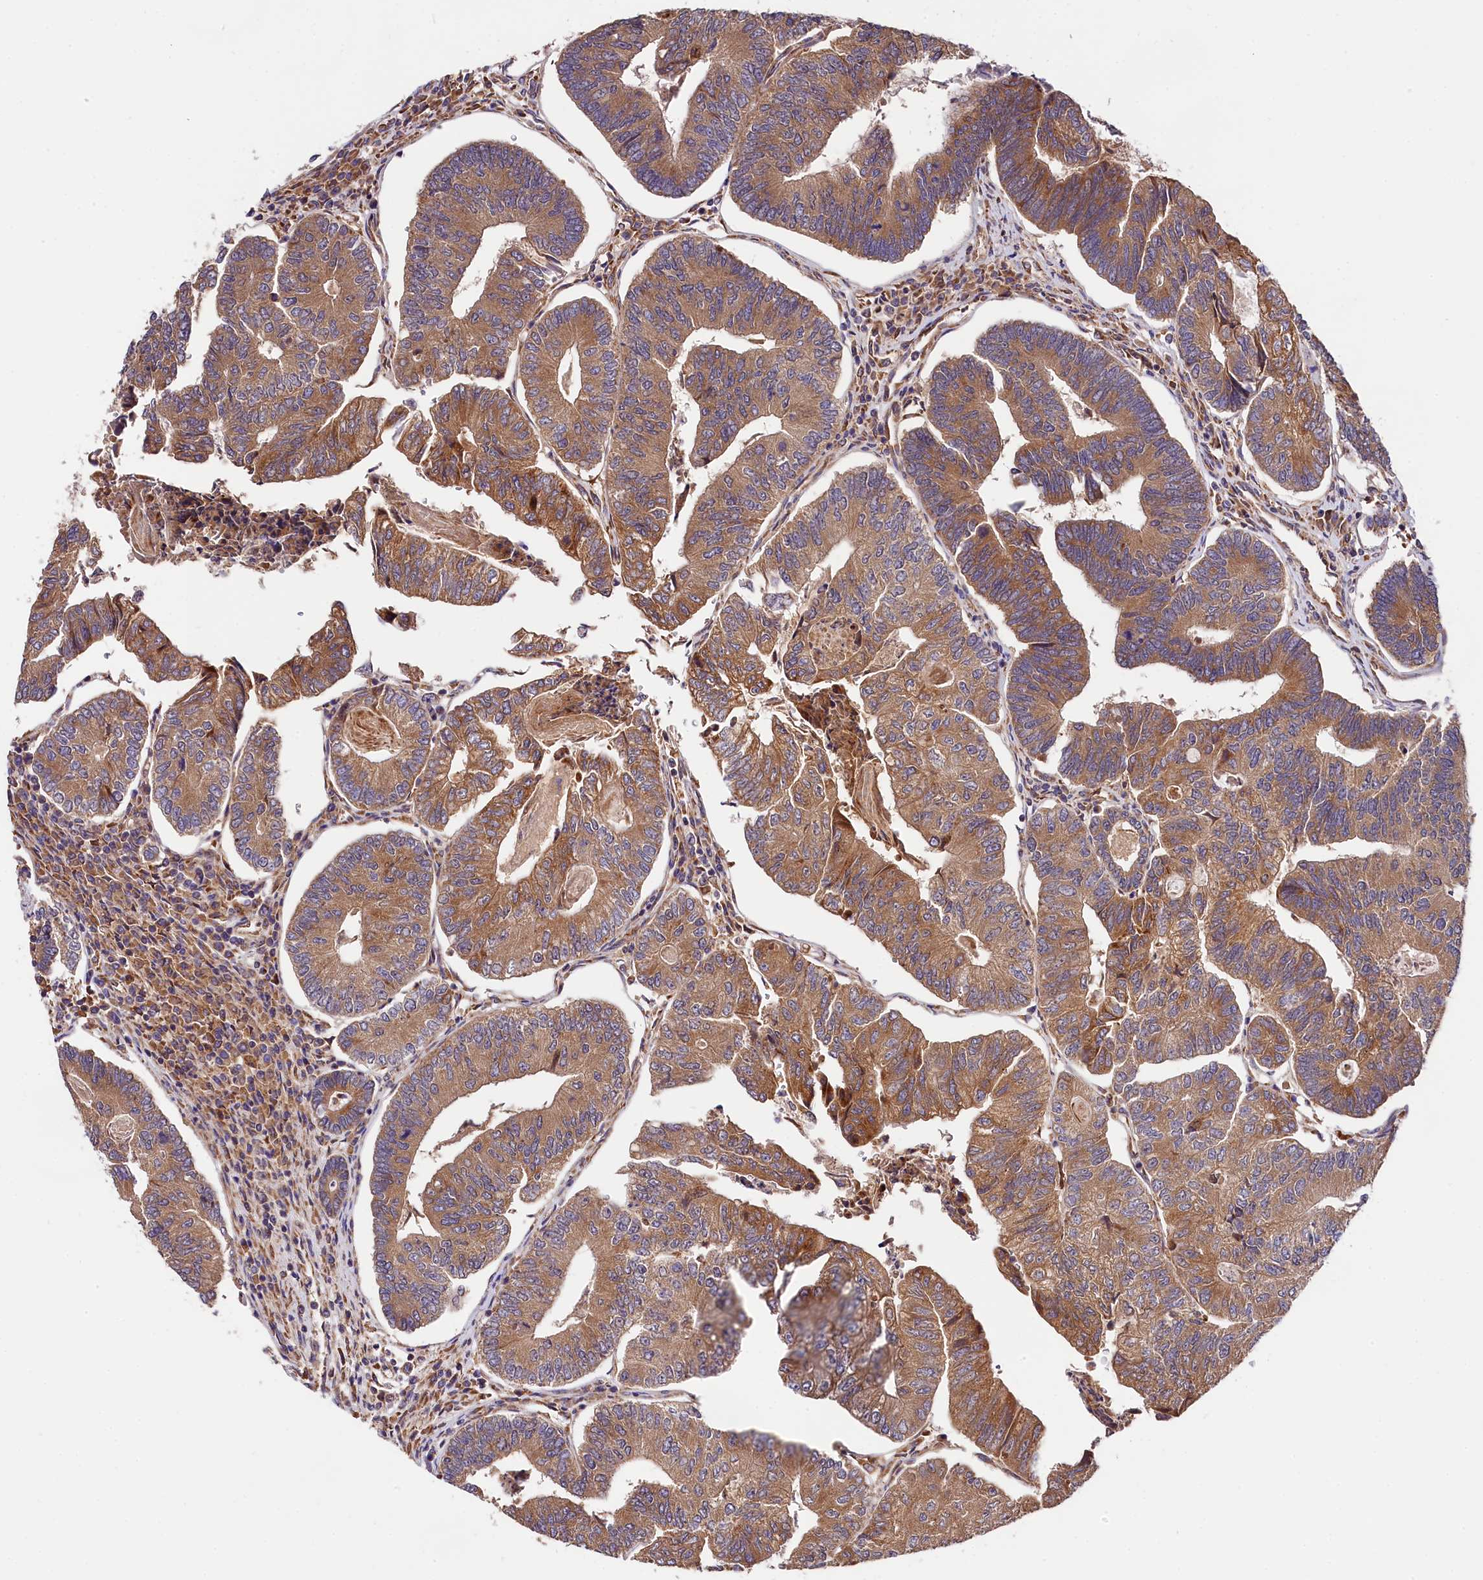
{"staining": {"intensity": "moderate", "quantity": ">75%", "location": "cytoplasmic/membranous"}, "tissue": "colorectal cancer", "cell_type": "Tumor cells", "image_type": "cancer", "snomed": [{"axis": "morphology", "description": "Adenocarcinoma, NOS"}, {"axis": "topography", "description": "Colon"}], "caption": "A histopathology image showing moderate cytoplasmic/membranous staining in about >75% of tumor cells in adenocarcinoma (colorectal), as visualized by brown immunohistochemical staining.", "gene": "SPG11", "patient": {"sex": "female", "age": 67}}